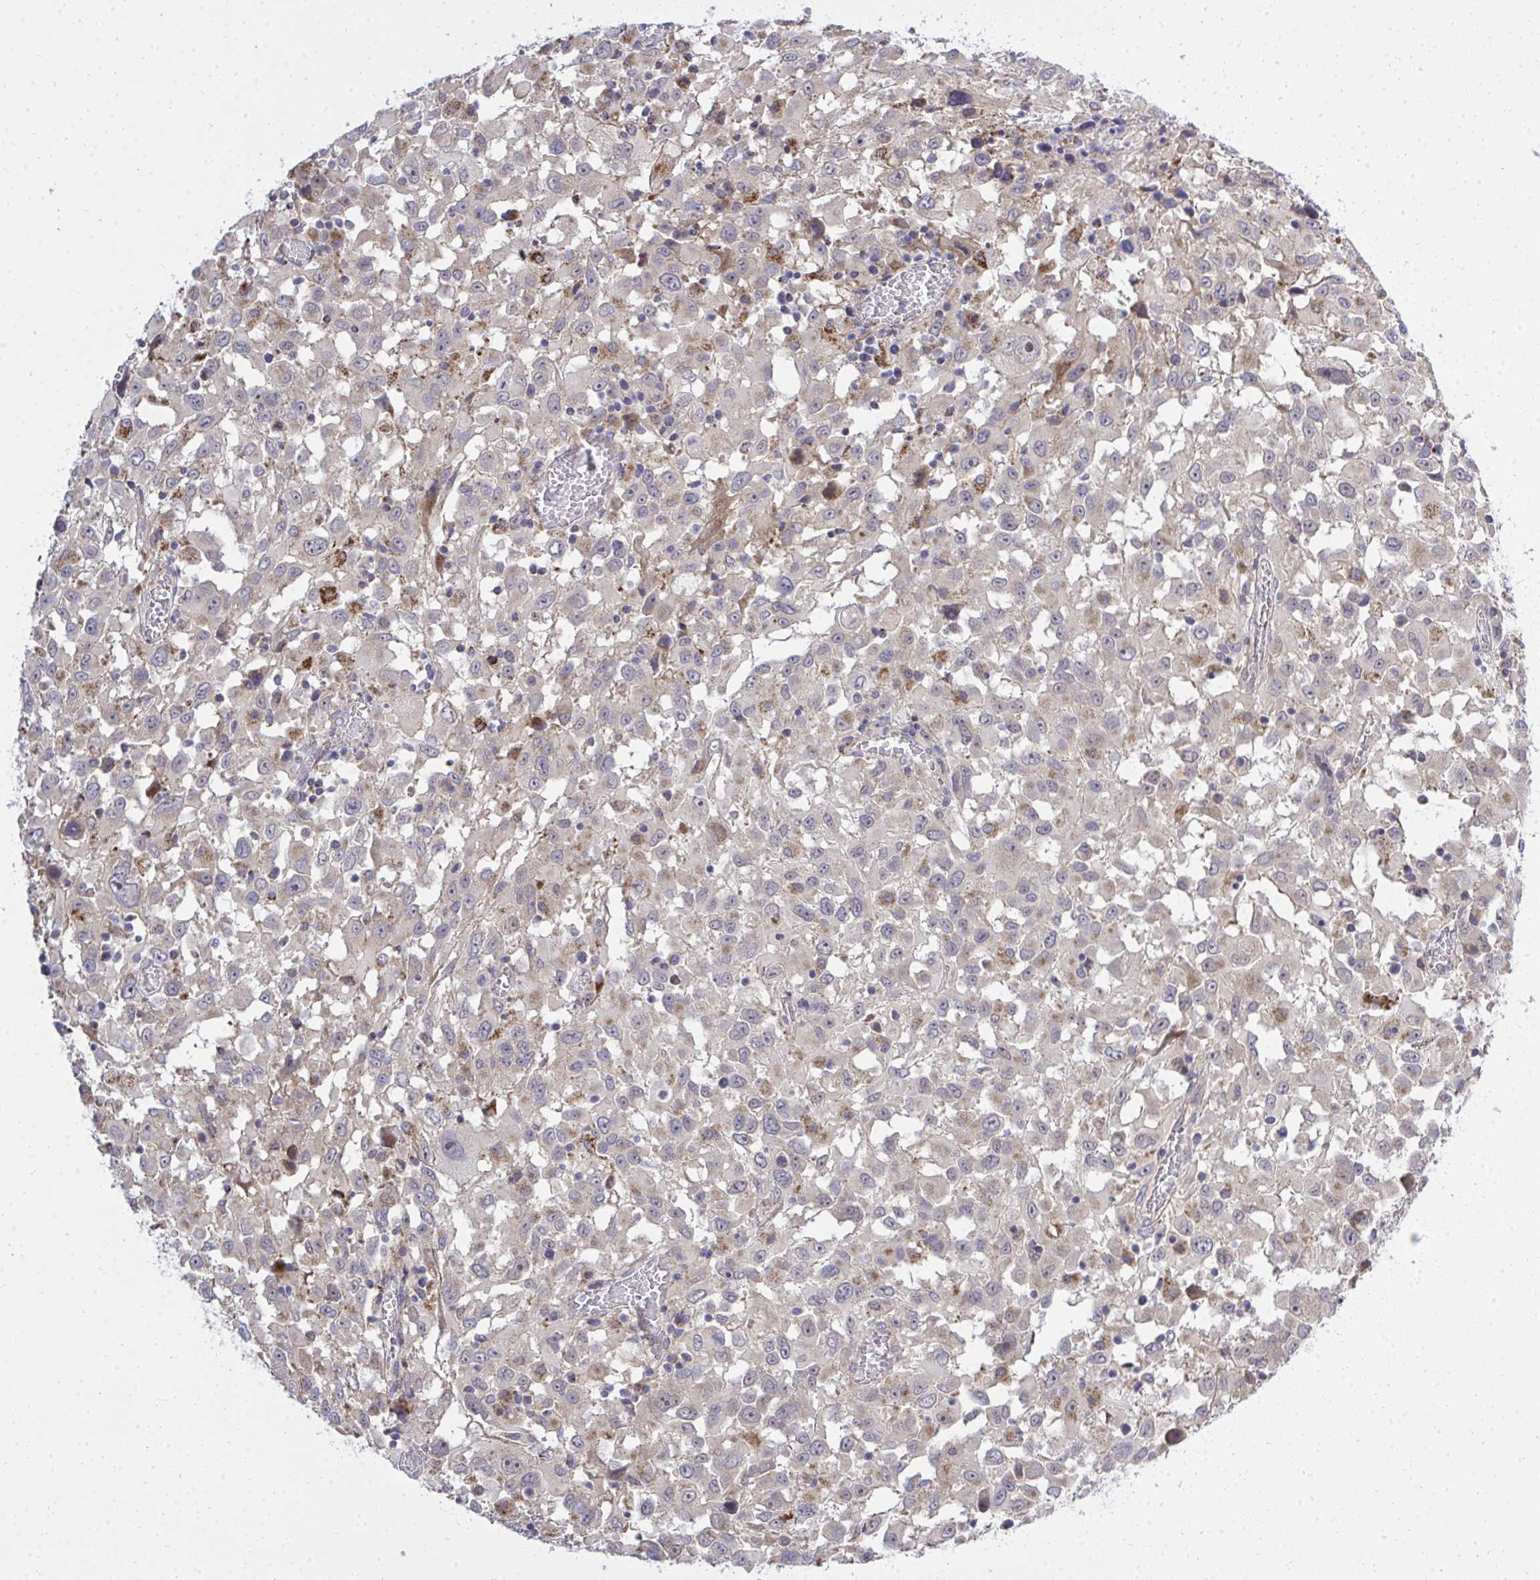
{"staining": {"intensity": "negative", "quantity": "none", "location": "none"}, "tissue": "melanoma", "cell_type": "Tumor cells", "image_type": "cancer", "snomed": [{"axis": "morphology", "description": "Malignant melanoma, Metastatic site"}, {"axis": "topography", "description": "Soft tissue"}], "caption": "IHC image of neoplastic tissue: human melanoma stained with DAB (3,3'-diaminobenzidine) reveals no significant protein expression in tumor cells. (IHC, brightfield microscopy, high magnification).", "gene": "XAF1", "patient": {"sex": "male", "age": 50}}